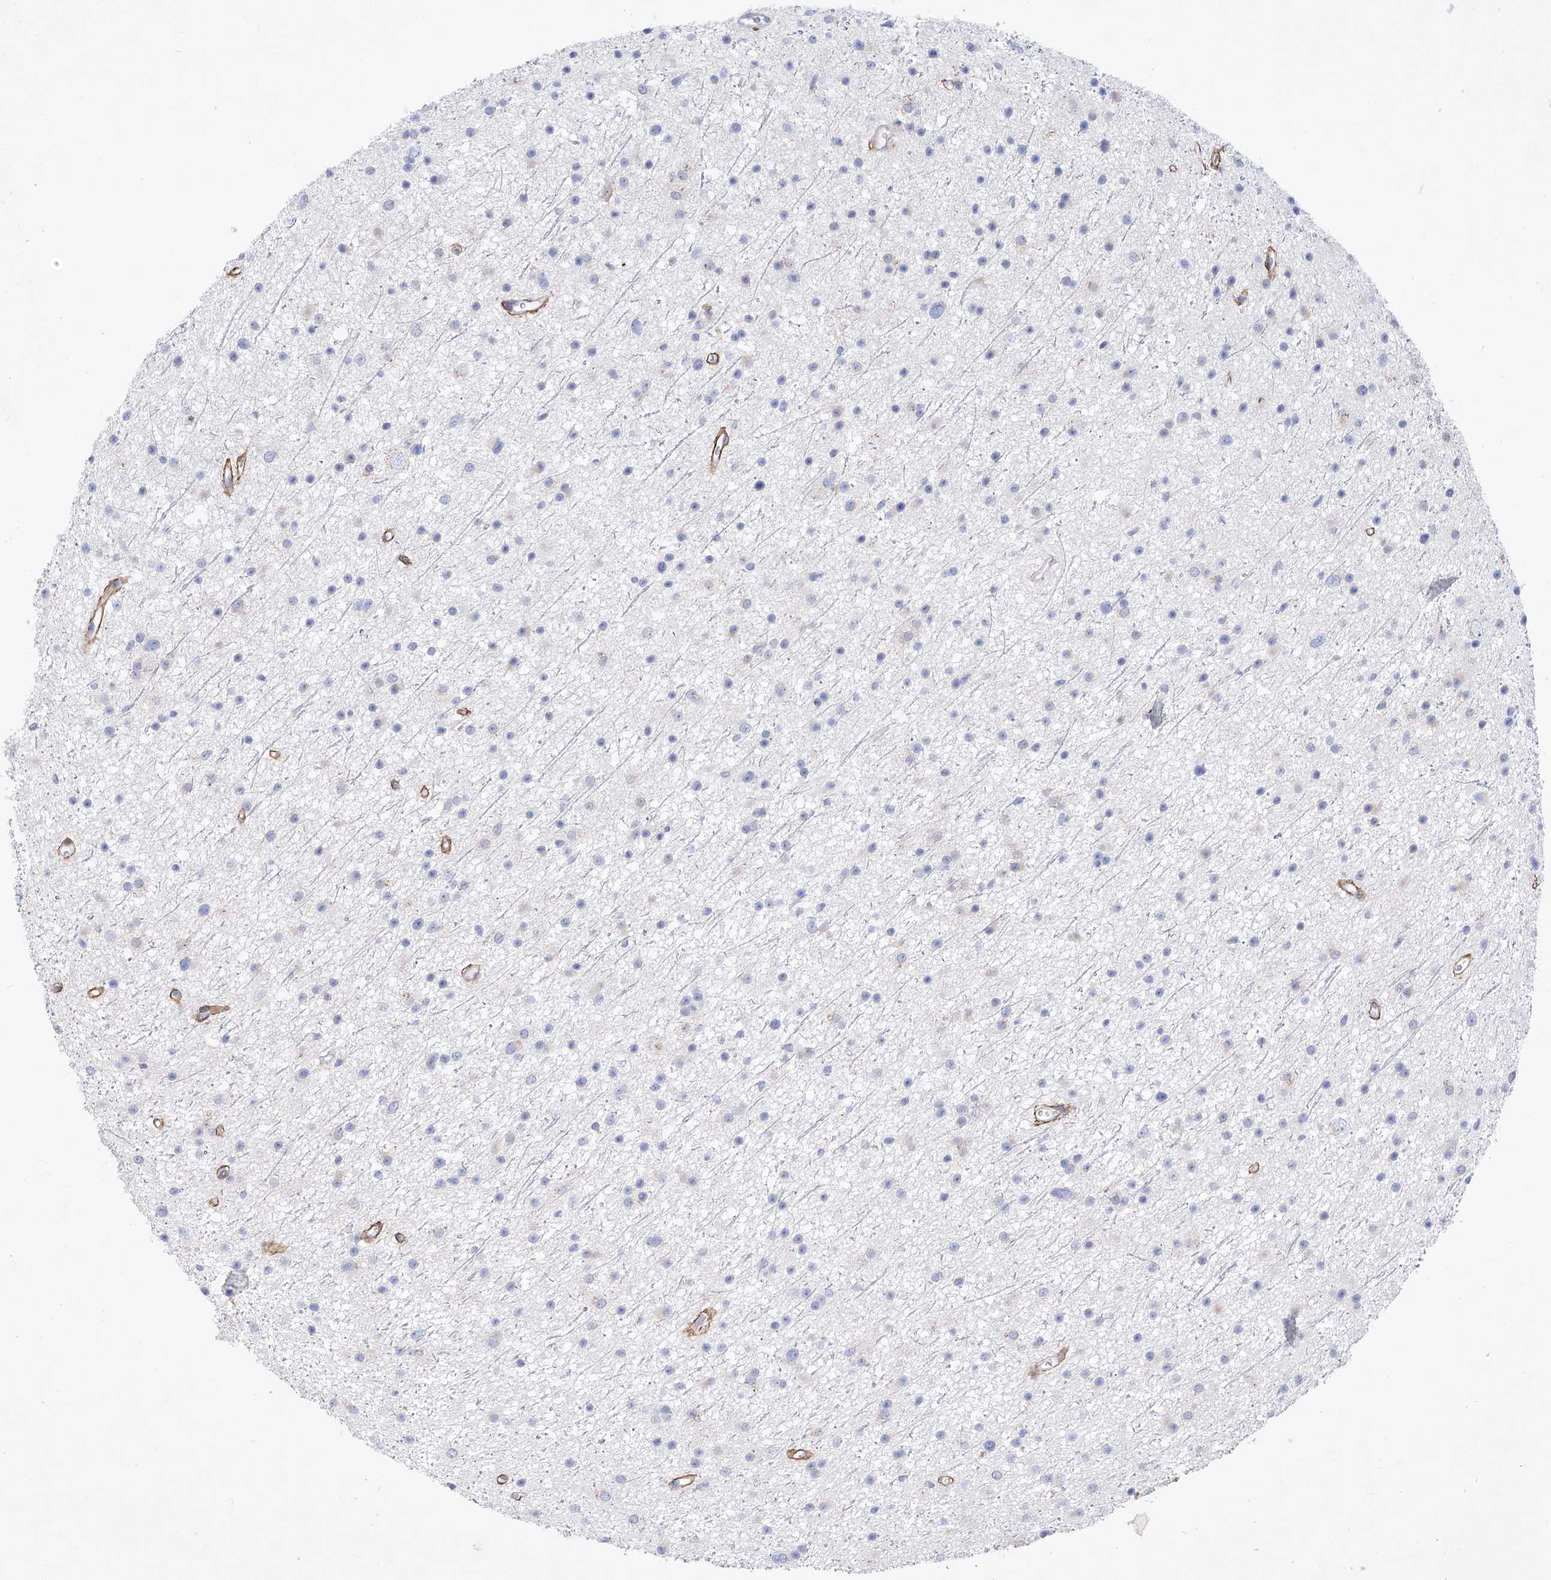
{"staining": {"intensity": "negative", "quantity": "none", "location": "none"}, "tissue": "glioma", "cell_type": "Tumor cells", "image_type": "cancer", "snomed": [{"axis": "morphology", "description": "Glioma, malignant, Low grade"}, {"axis": "topography", "description": "Cerebral cortex"}], "caption": "Immunohistochemistry micrograph of neoplastic tissue: malignant glioma (low-grade) stained with DAB (3,3'-diaminobenzidine) reveals no significant protein staining in tumor cells.", "gene": "LCLAT1", "patient": {"sex": "female", "age": 39}}